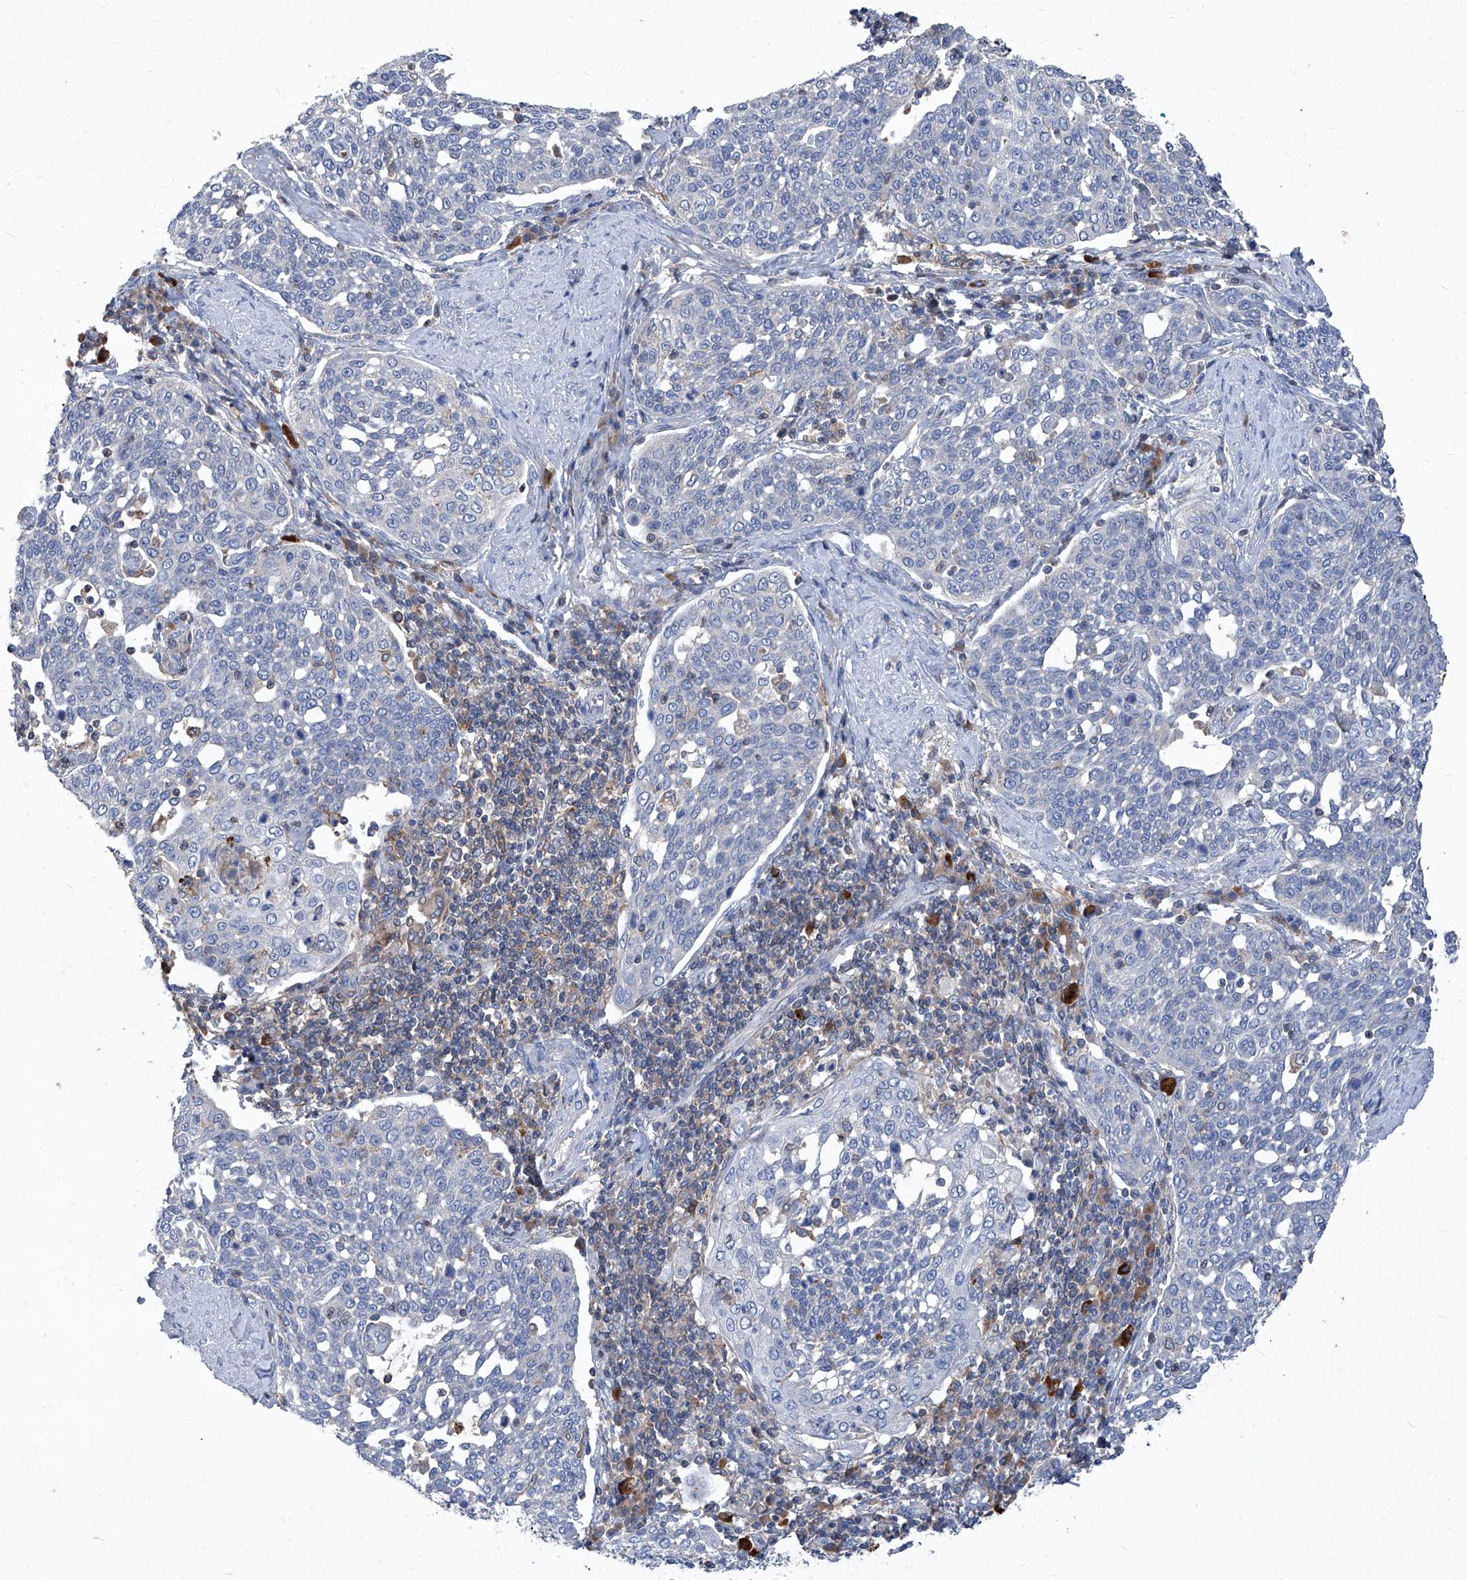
{"staining": {"intensity": "negative", "quantity": "none", "location": "none"}, "tissue": "cervical cancer", "cell_type": "Tumor cells", "image_type": "cancer", "snomed": [{"axis": "morphology", "description": "Squamous cell carcinoma, NOS"}, {"axis": "topography", "description": "Cervix"}], "caption": "IHC of human cervical cancer (squamous cell carcinoma) exhibits no expression in tumor cells.", "gene": "EPHA8", "patient": {"sex": "female", "age": 34}}